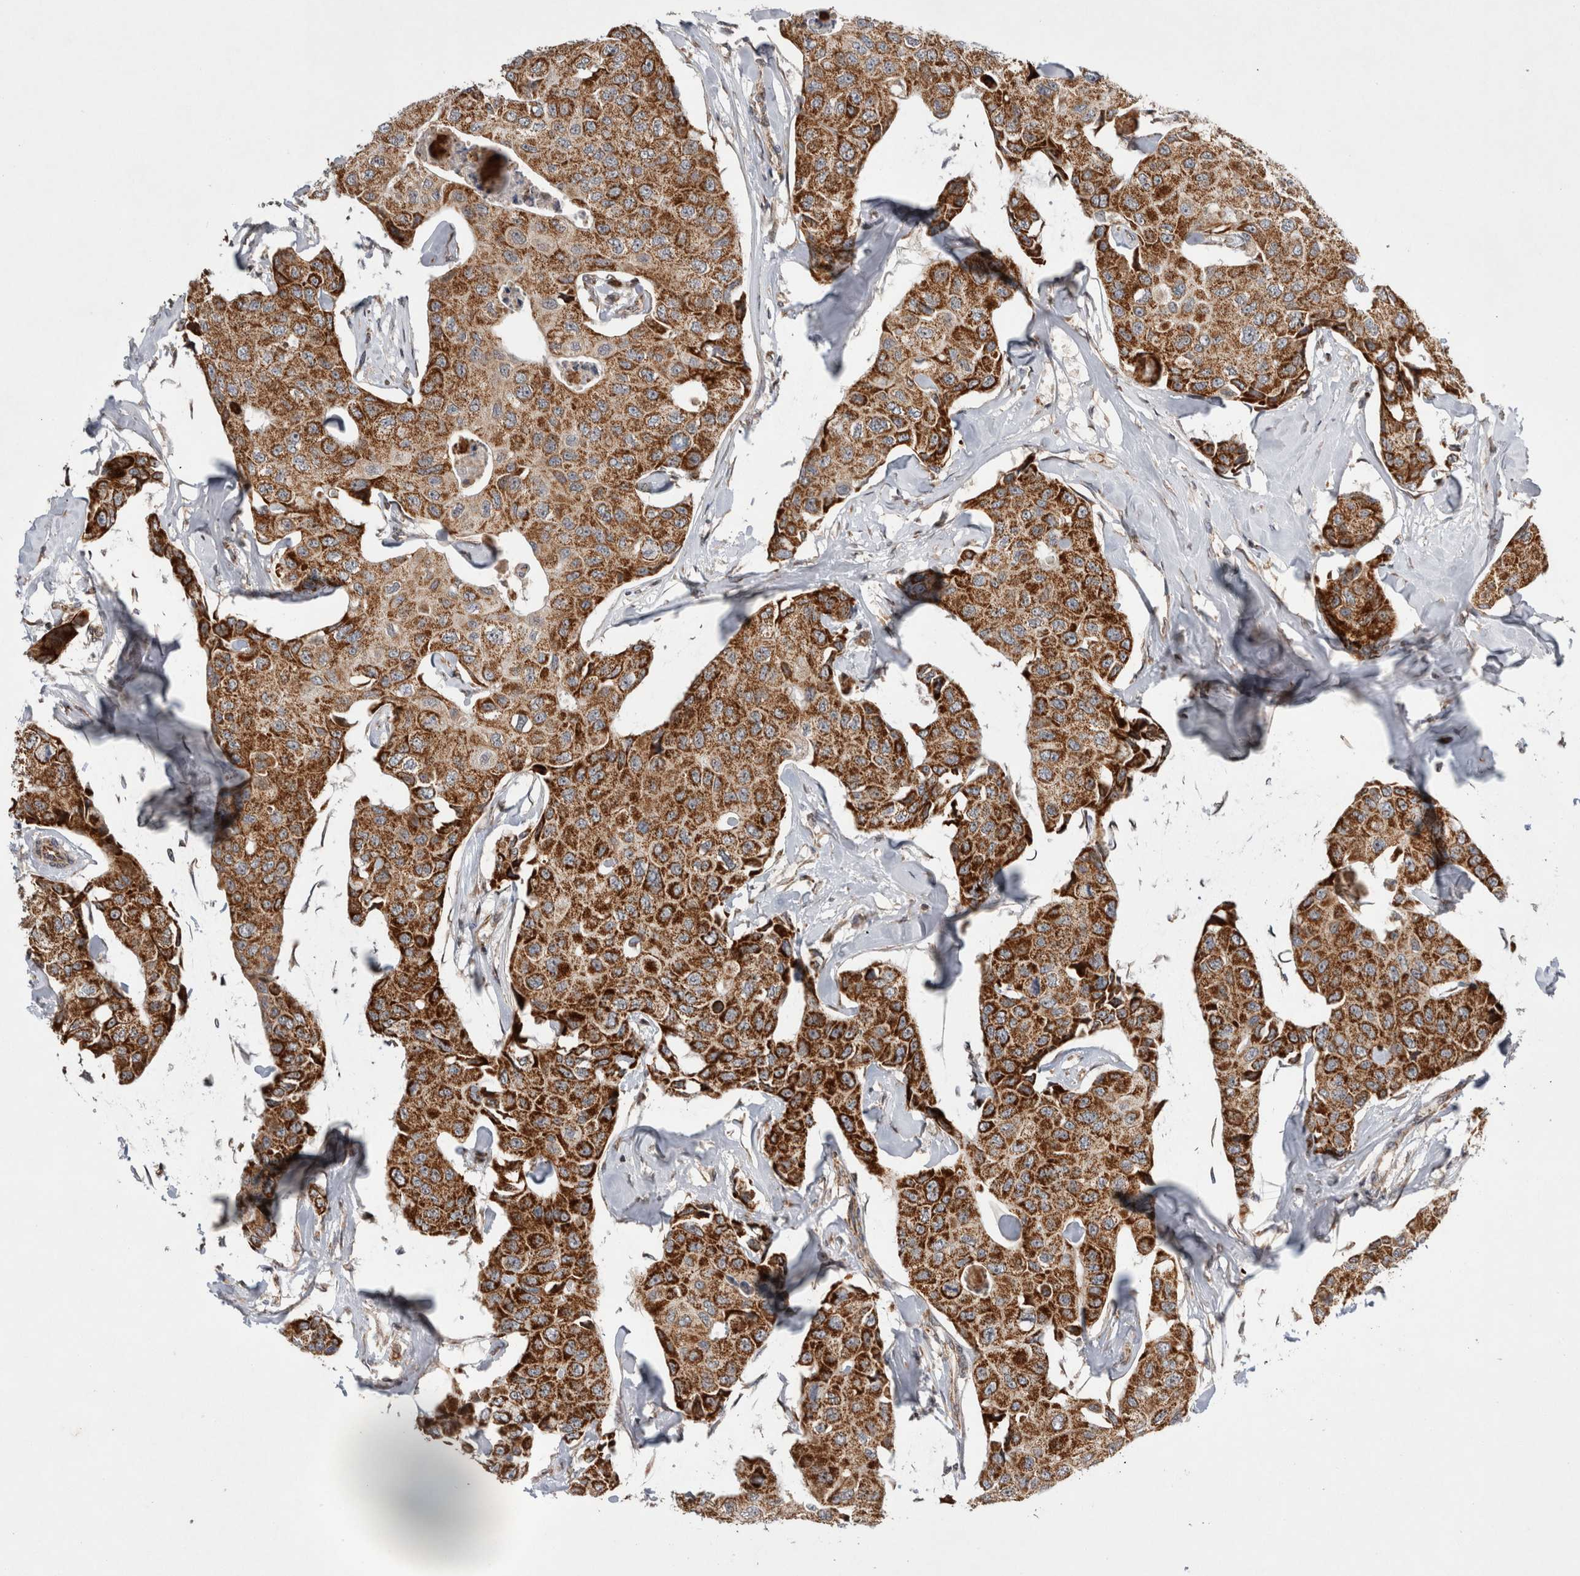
{"staining": {"intensity": "strong", "quantity": ">75%", "location": "cytoplasmic/membranous"}, "tissue": "breast cancer", "cell_type": "Tumor cells", "image_type": "cancer", "snomed": [{"axis": "morphology", "description": "Duct carcinoma"}, {"axis": "topography", "description": "Breast"}], "caption": "About >75% of tumor cells in human invasive ductal carcinoma (breast) exhibit strong cytoplasmic/membranous protein staining as visualized by brown immunohistochemical staining.", "gene": "MRPL37", "patient": {"sex": "female", "age": 80}}